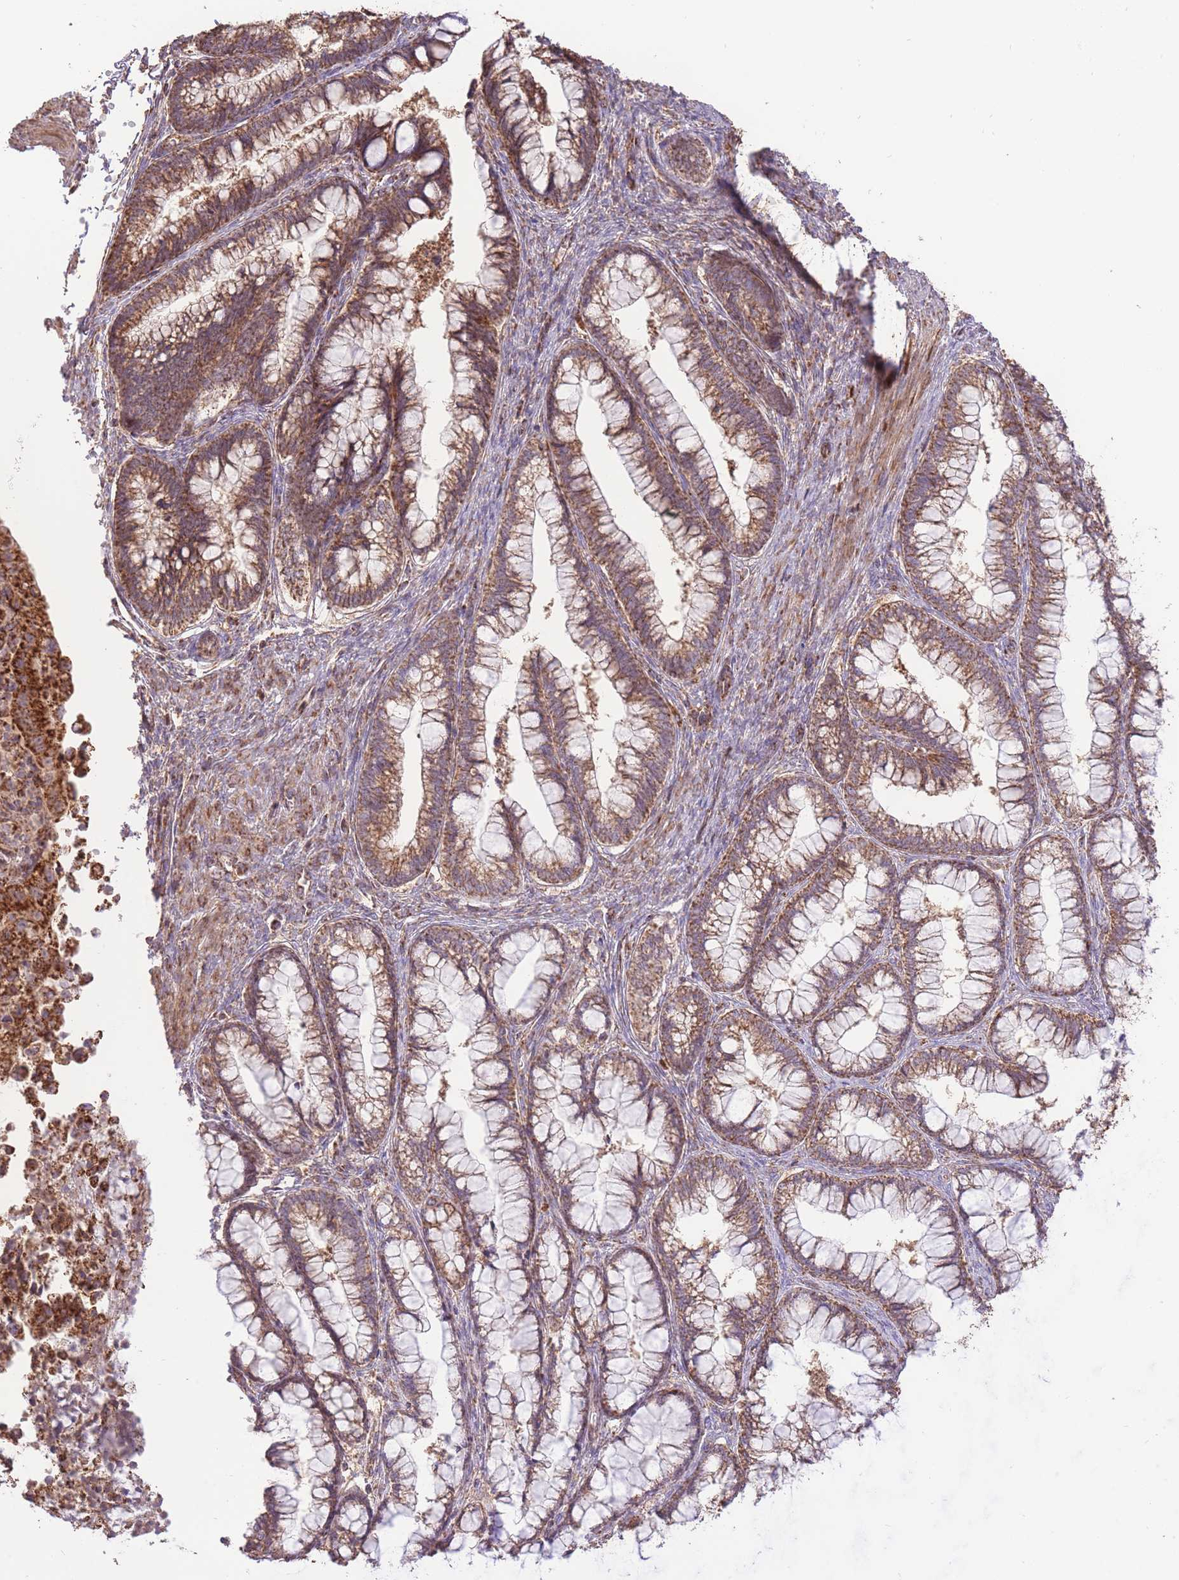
{"staining": {"intensity": "moderate", "quantity": ">75%", "location": "cytoplasmic/membranous"}, "tissue": "cervical cancer", "cell_type": "Tumor cells", "image_type": "cancer", "snomed": [{"axis": "morphology", "description": "Adenocarcinoma, NOS"}, {"axis": "topography", "description": "Cervix"}], "caption": "Protein staining by immunohistochemistry reveals moderate cytoplasmic/membranous staining in approximately >75% of tumor cells in adenocarcinoma (cervical).", "gene": "PREP", "patient": {"sex": "female", "age": 44}}